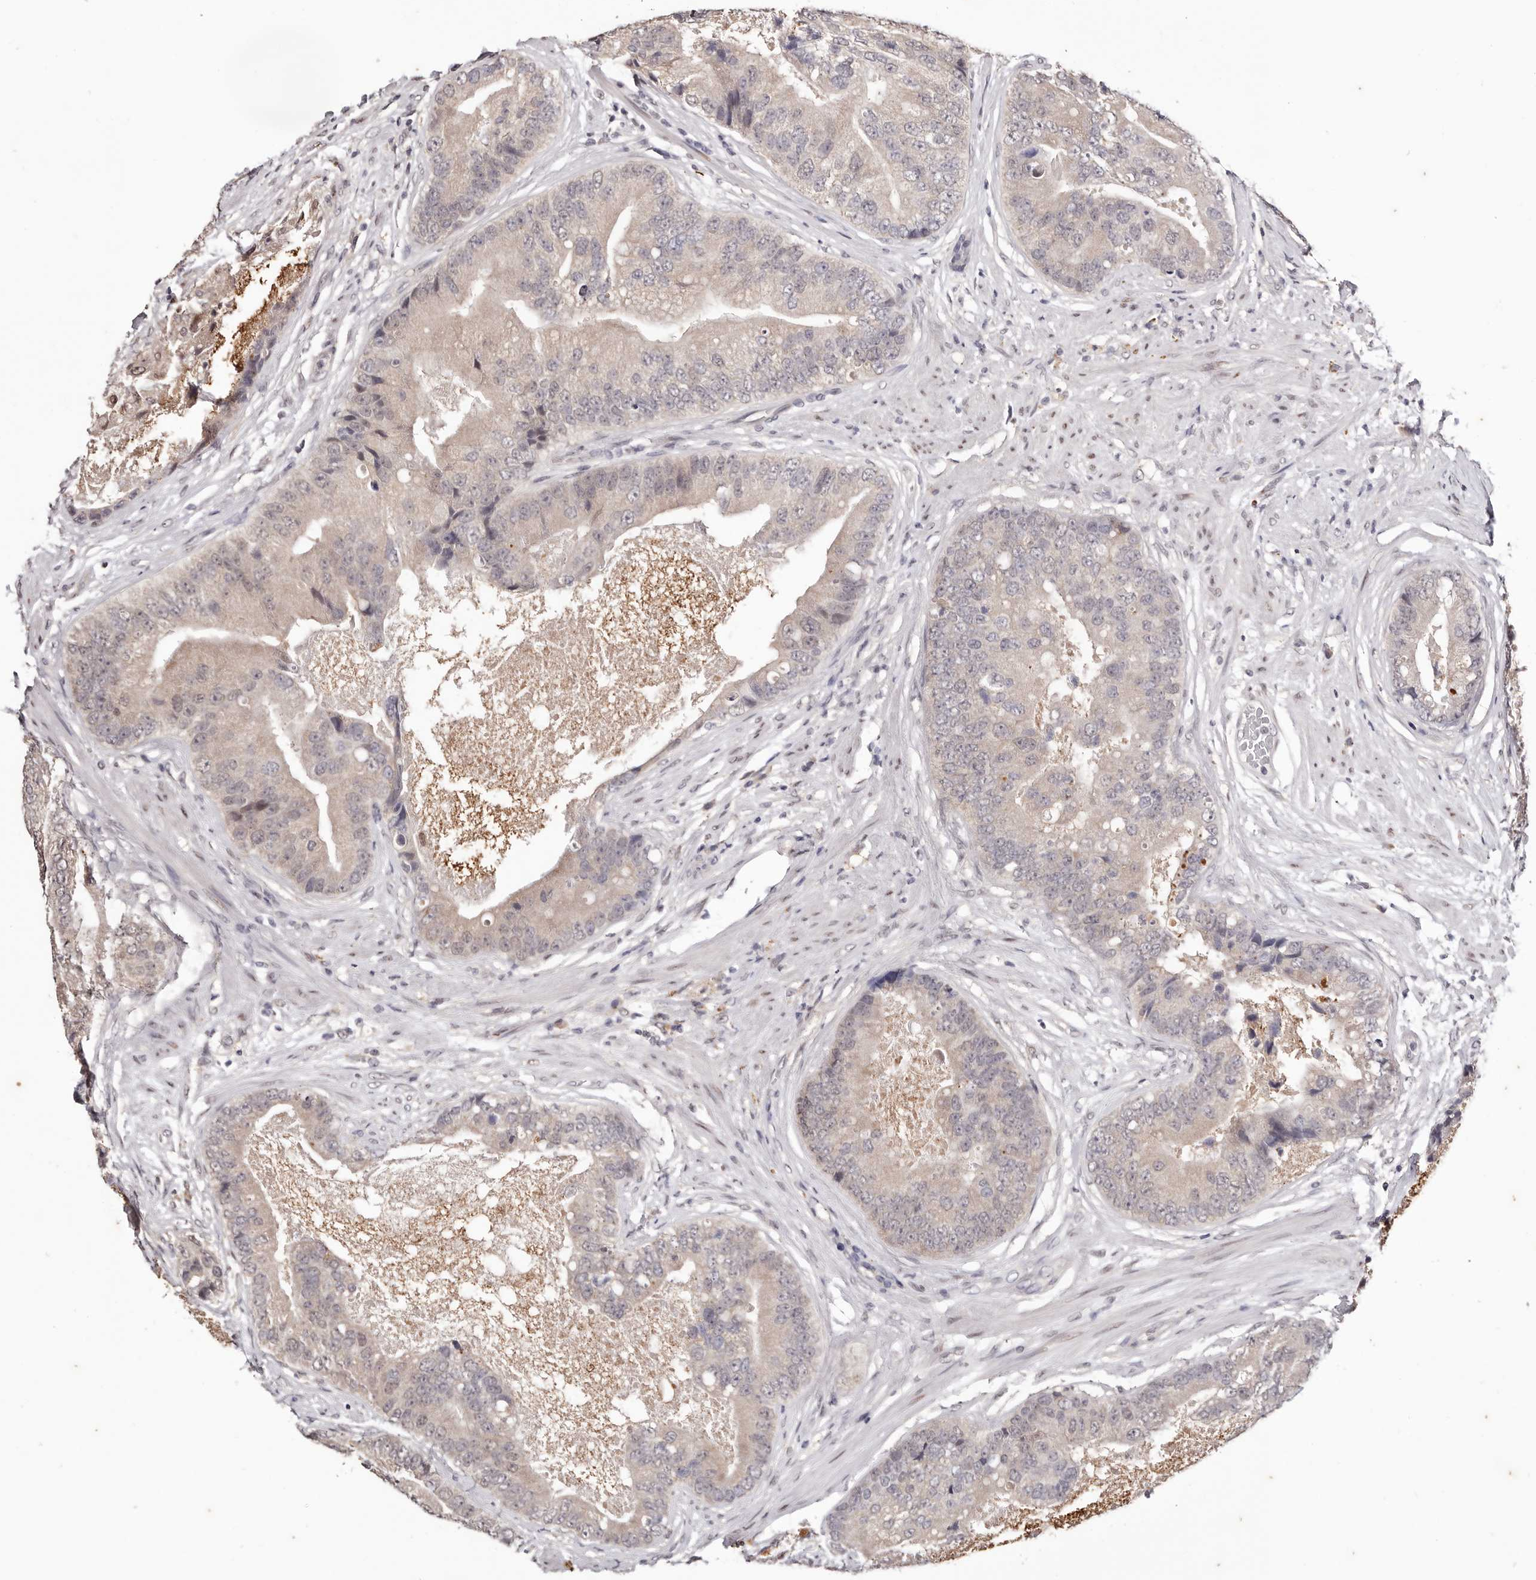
{"staining": {"intensity": "weak", "quantity": "<25%", "location": "cytoplasmic/membranous"}, "tissue": "prostate cancer", "cell_type": "Tumor cells", "image_type": "cancer", "snomed": [{"axis": "morphology", "description": "Adenocarcinoma, High grade"}, {"axis": "topography", "description": "Prostate"}], "caption": "Protein analysis of high-grade adenocarcinoma (prostate) displays no significant positivity in tumor cells.", "gene": "TYW3", "patient": {"sex": "male", "age": 70}}